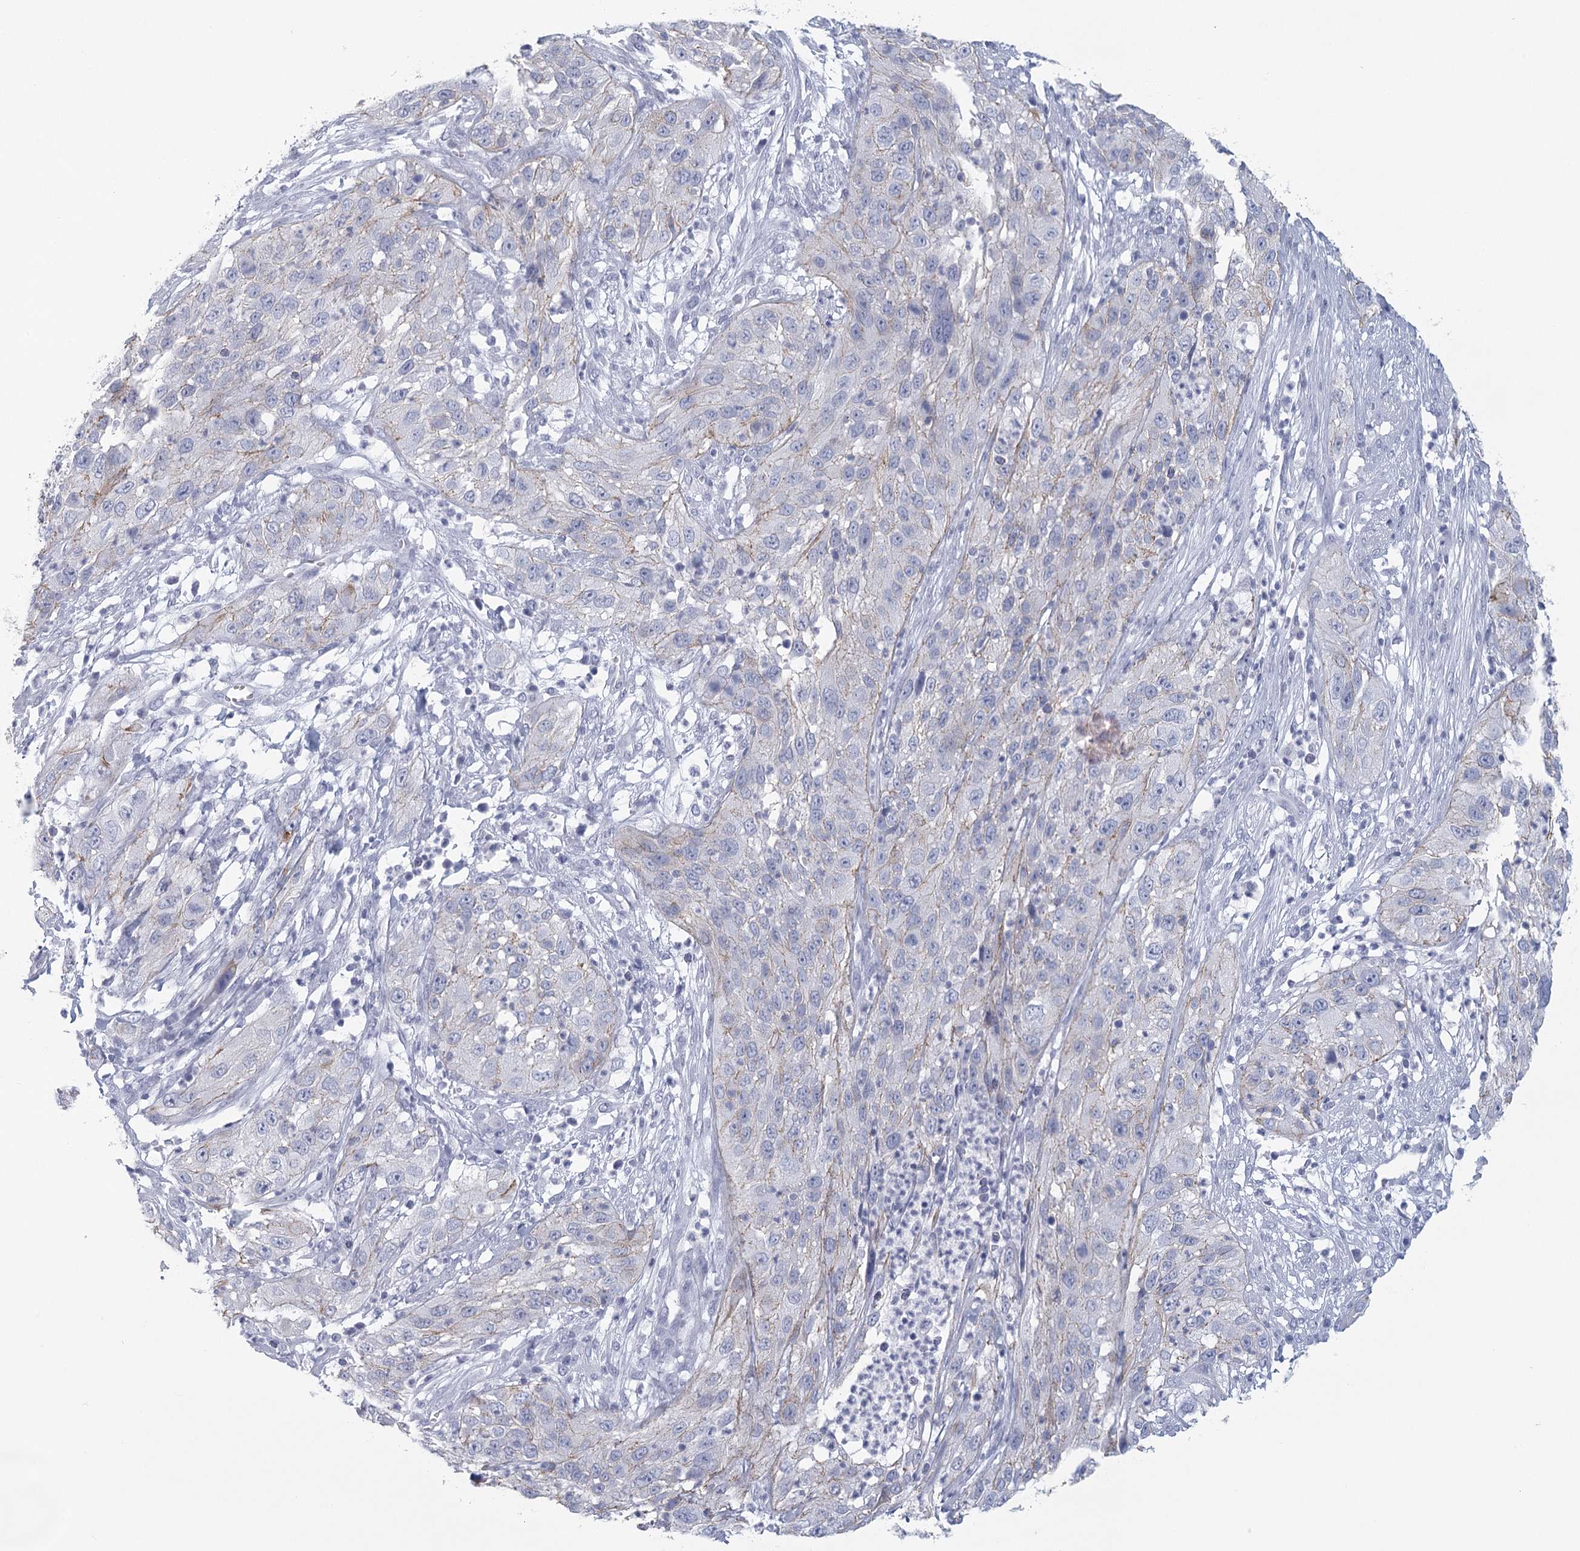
{"staining": {"intensity": "weak", "quantity": "<25%", "location": "cytoplasmic/membranous"}, "tissue": "cervical cancer", "cell_type": "Tumor cells", "image_type": "cancer", "snomed": [{"axis": "morphology", "description": "Squamous cell carcinoma, NOS"}, {"axis": "topography", "description": "Cervix"}], "caption": "High magnification brightfield microscopy of squamous cell carcinoma (cervical) stained with DAB (3,3'-diaminobenzidine) (brown) and counterstained with hematoxylin (blue): tumor cells show no significant positivity.", "gene": "WNT8B", "patient": {"sex": "female", "age": 32}}